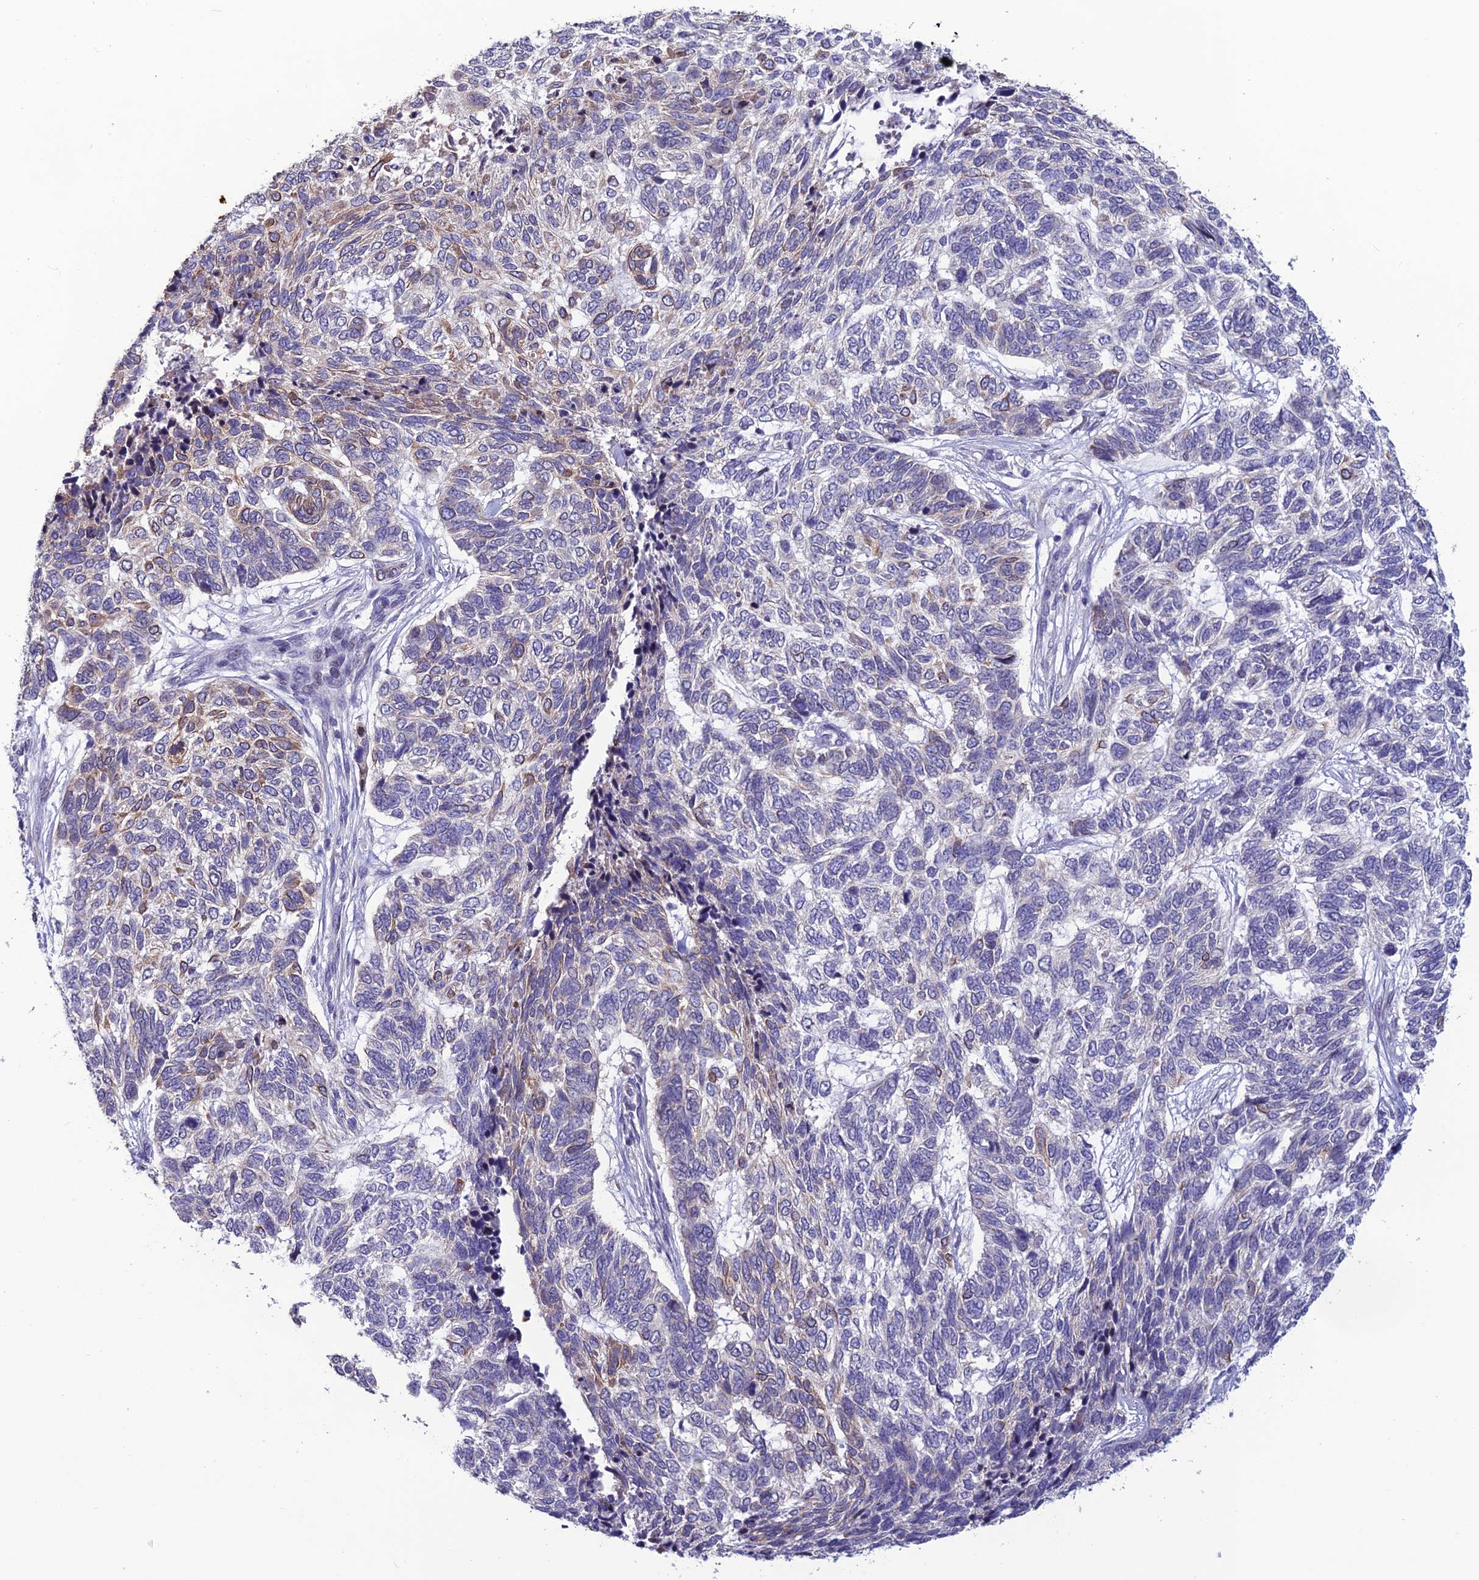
{"staining": {"intensity": "weak", "quantity": "<25%", "location": "cytoplasmic/membranous"}, "tissue": "skin cancer", "cell_type": "Tumor cells", "image_type": "cancer", "snomed": [{"axis": "morphology", "description": "Basal cell carcinoma"}, {"axis": "topography", "description": "Skin"}], "caption": "Tumor cells are negative for brown protein staining in skin cancer (basal cell carcinoma). (DAB (3,3'-diaminobenzidine) immunohistochemistry, high magnification).", "gene": "TMEM134", "patient": {"sex": "female", "age": 65}}